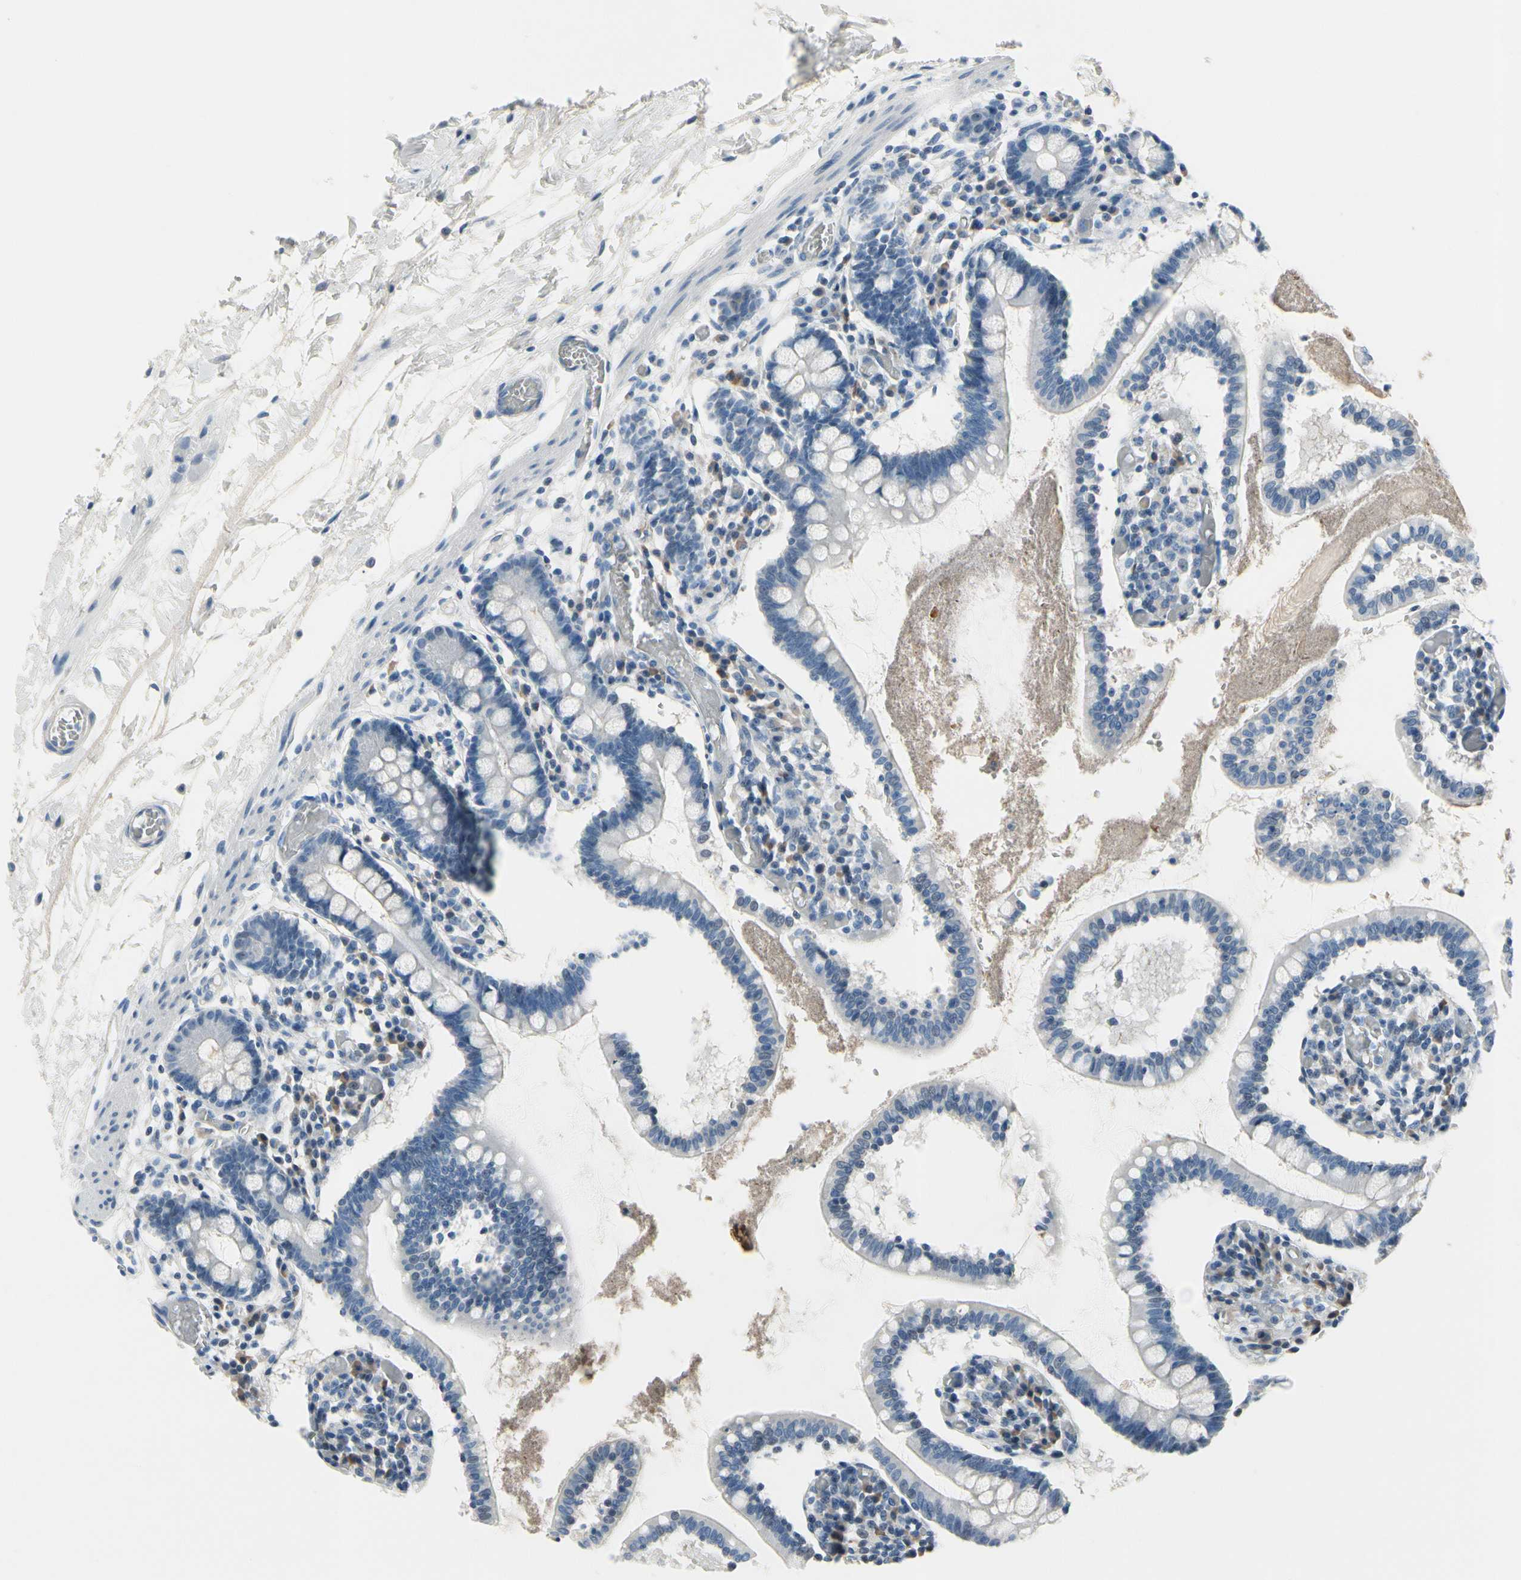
{"staining": {"intensity": "moderate", "quantity": "<25%", "location": "cytoplasmic/membranous"}, "tissue": "small intestine", "cell_type": "Glandular cells", "image_type": "normal", "snomed": [{"axis": "morphology", "description": "Normal tissue, NOS"}, {"axis": "topography", "description": "Small intestine"}], "caption": "The image demonstrates a brown stain indicating the presence of a protein in the cytoplasmic/membranous of glandular cells in small intestine.", "gene": "MUC5B", "patient": {"sex": "female", "age": 61}}